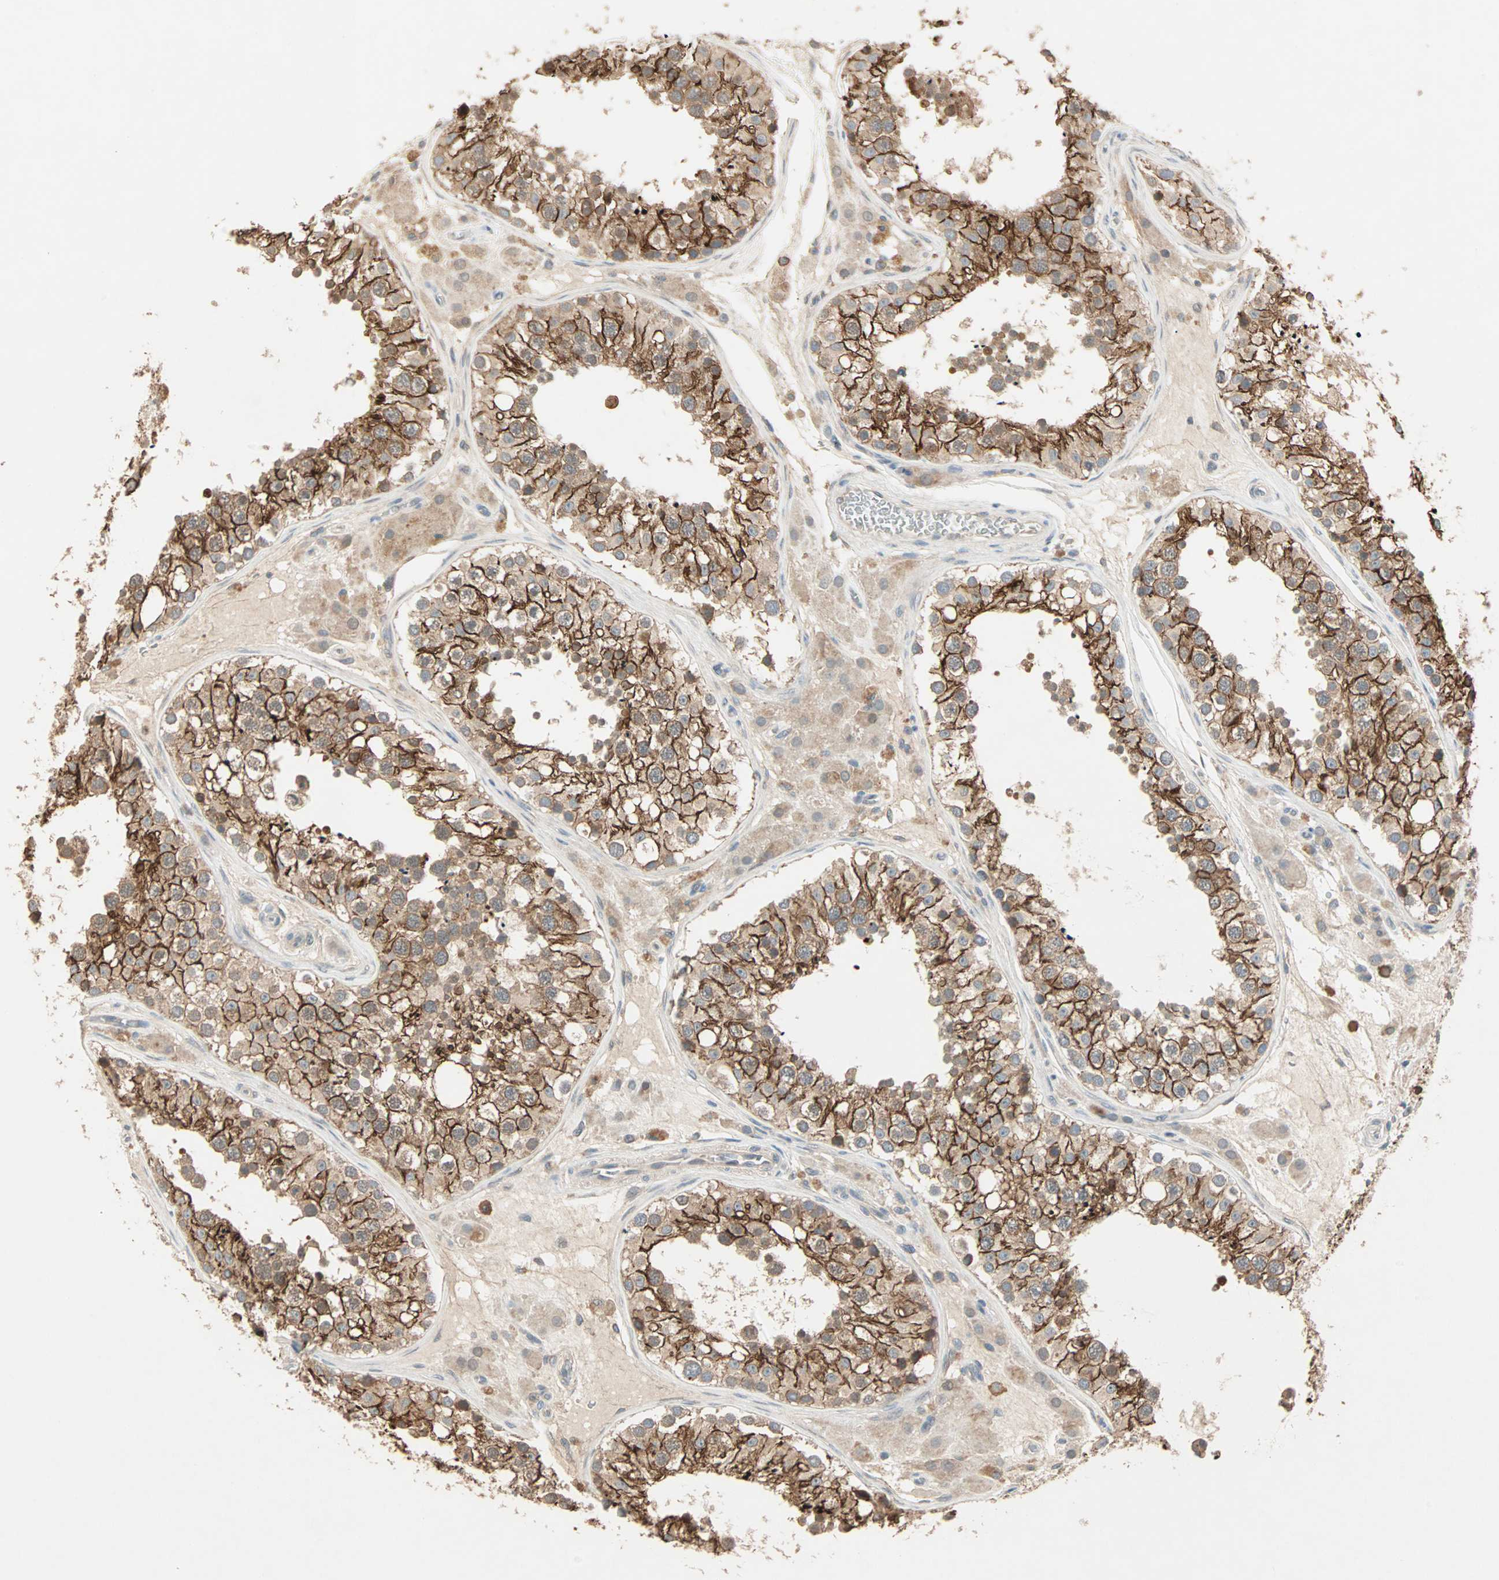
{"staining": {"intensity": "strong", "quantity": ">75%", "location": "cytoplasmic/membranous"}, "tissue": "testis", "cell_type": "Cells in seminiferous ducts", "image_type": "normal", "snomed": [{"axis": "morphology", "description": "Normal tissue, NOS"}, {"axis": "topography", "description": "Testis"}], "caption": "Immunohistochemistry (IHC) of unremarkable human testis exhibits high levels of strong cytoplasmic/membranous positivity in approximately >75% of cells in seminiferous ducts. Using DAB (brown) and hematoxylin (blue) stains, captured at high magnification using brightfield microscopy.", "gene": "TTF2", "patient": {"sex": "male", "age": 26}}